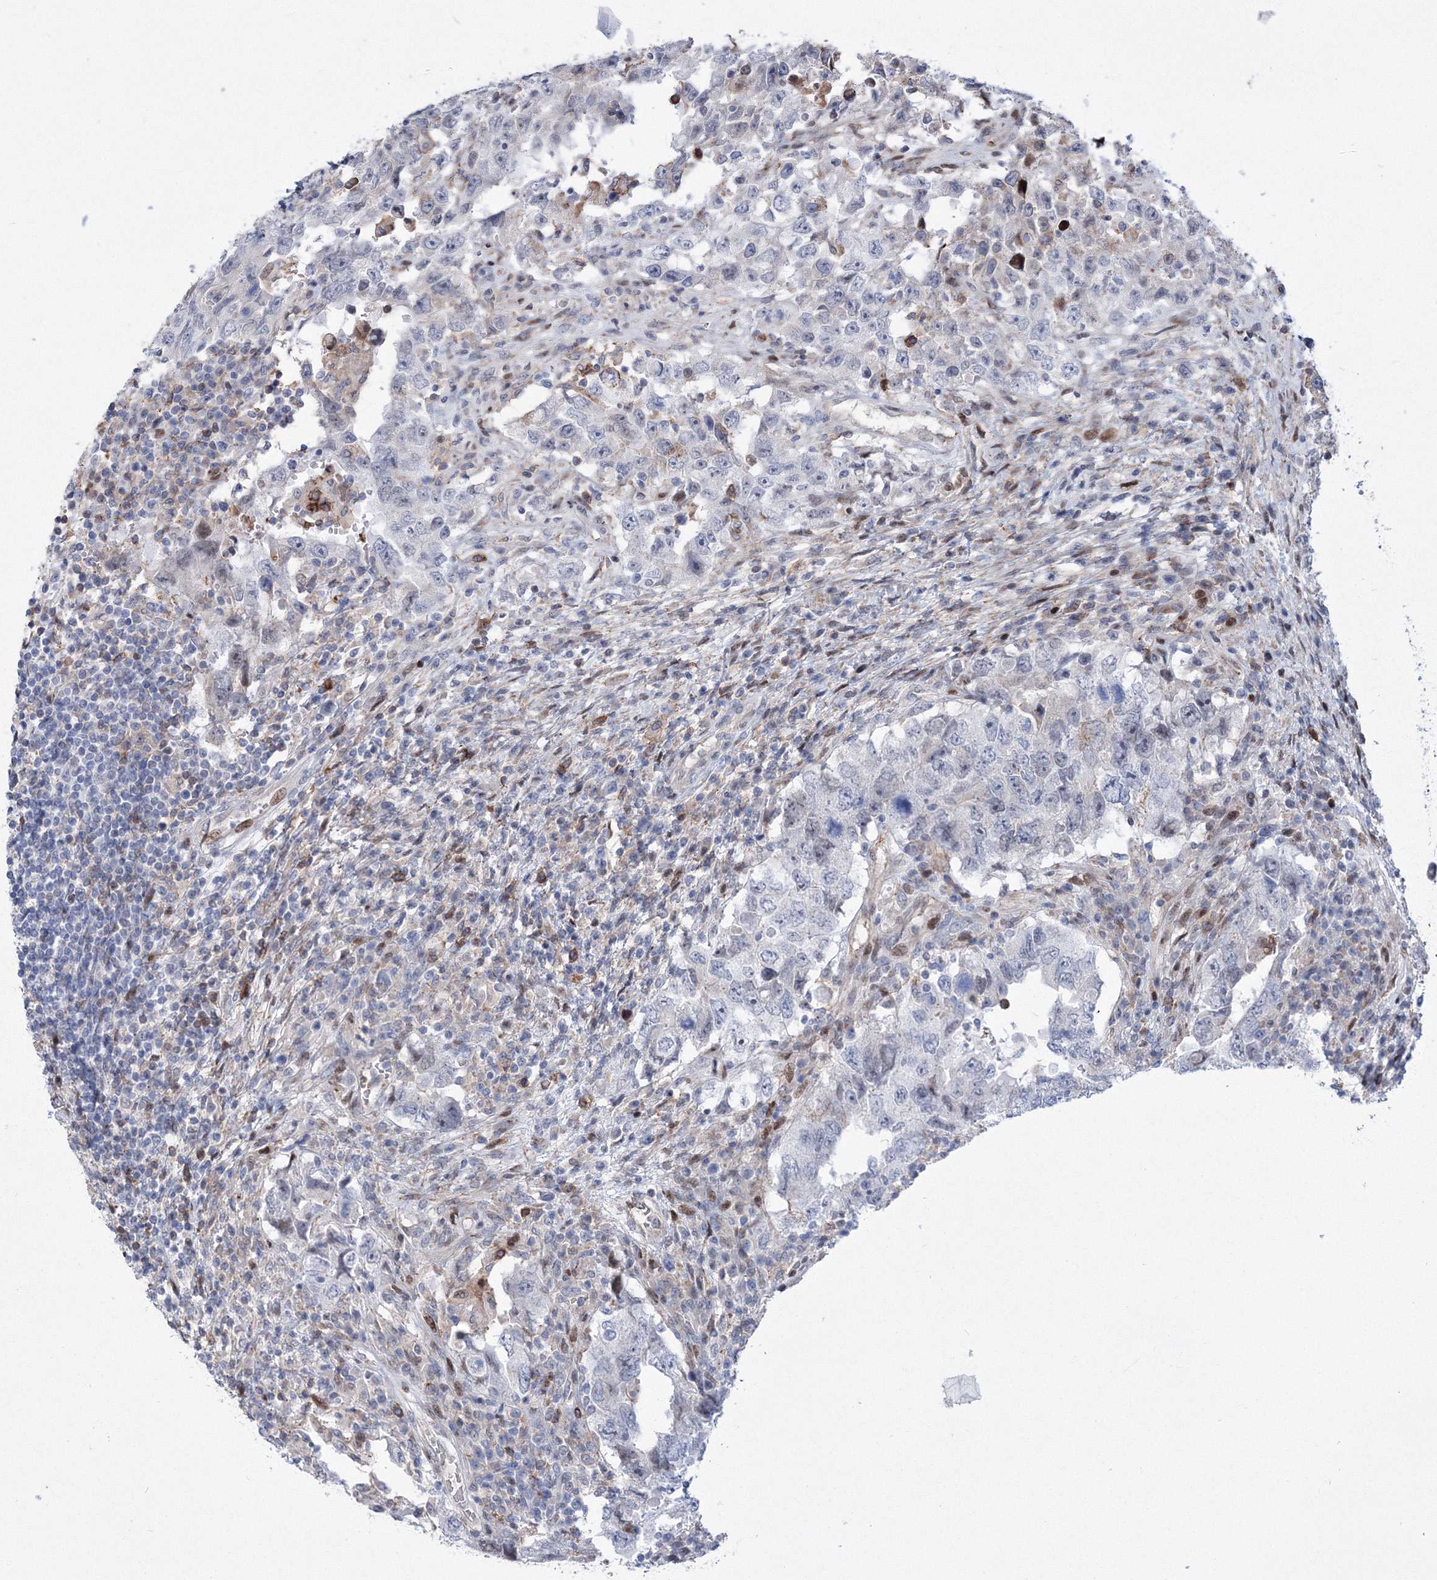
{"staining": {"intensity": "negative", "quantity": "none", "location": "none"}, "tissue": "testis cancer", "cell_type": "Tumor cells", "image_type": "cancer", "snomed": [{"axis": "morphology", "description": "Carcinoma, Embryonal, NOS"}, {"axis": "topography", "description": "Testis"}], "caption": "Tumor cells are negative for brown protein staining in testis cancer (embryonal carcinoma).", "gene": "RNPEPL1", "patient": {"sex": "male", "age": 26}}